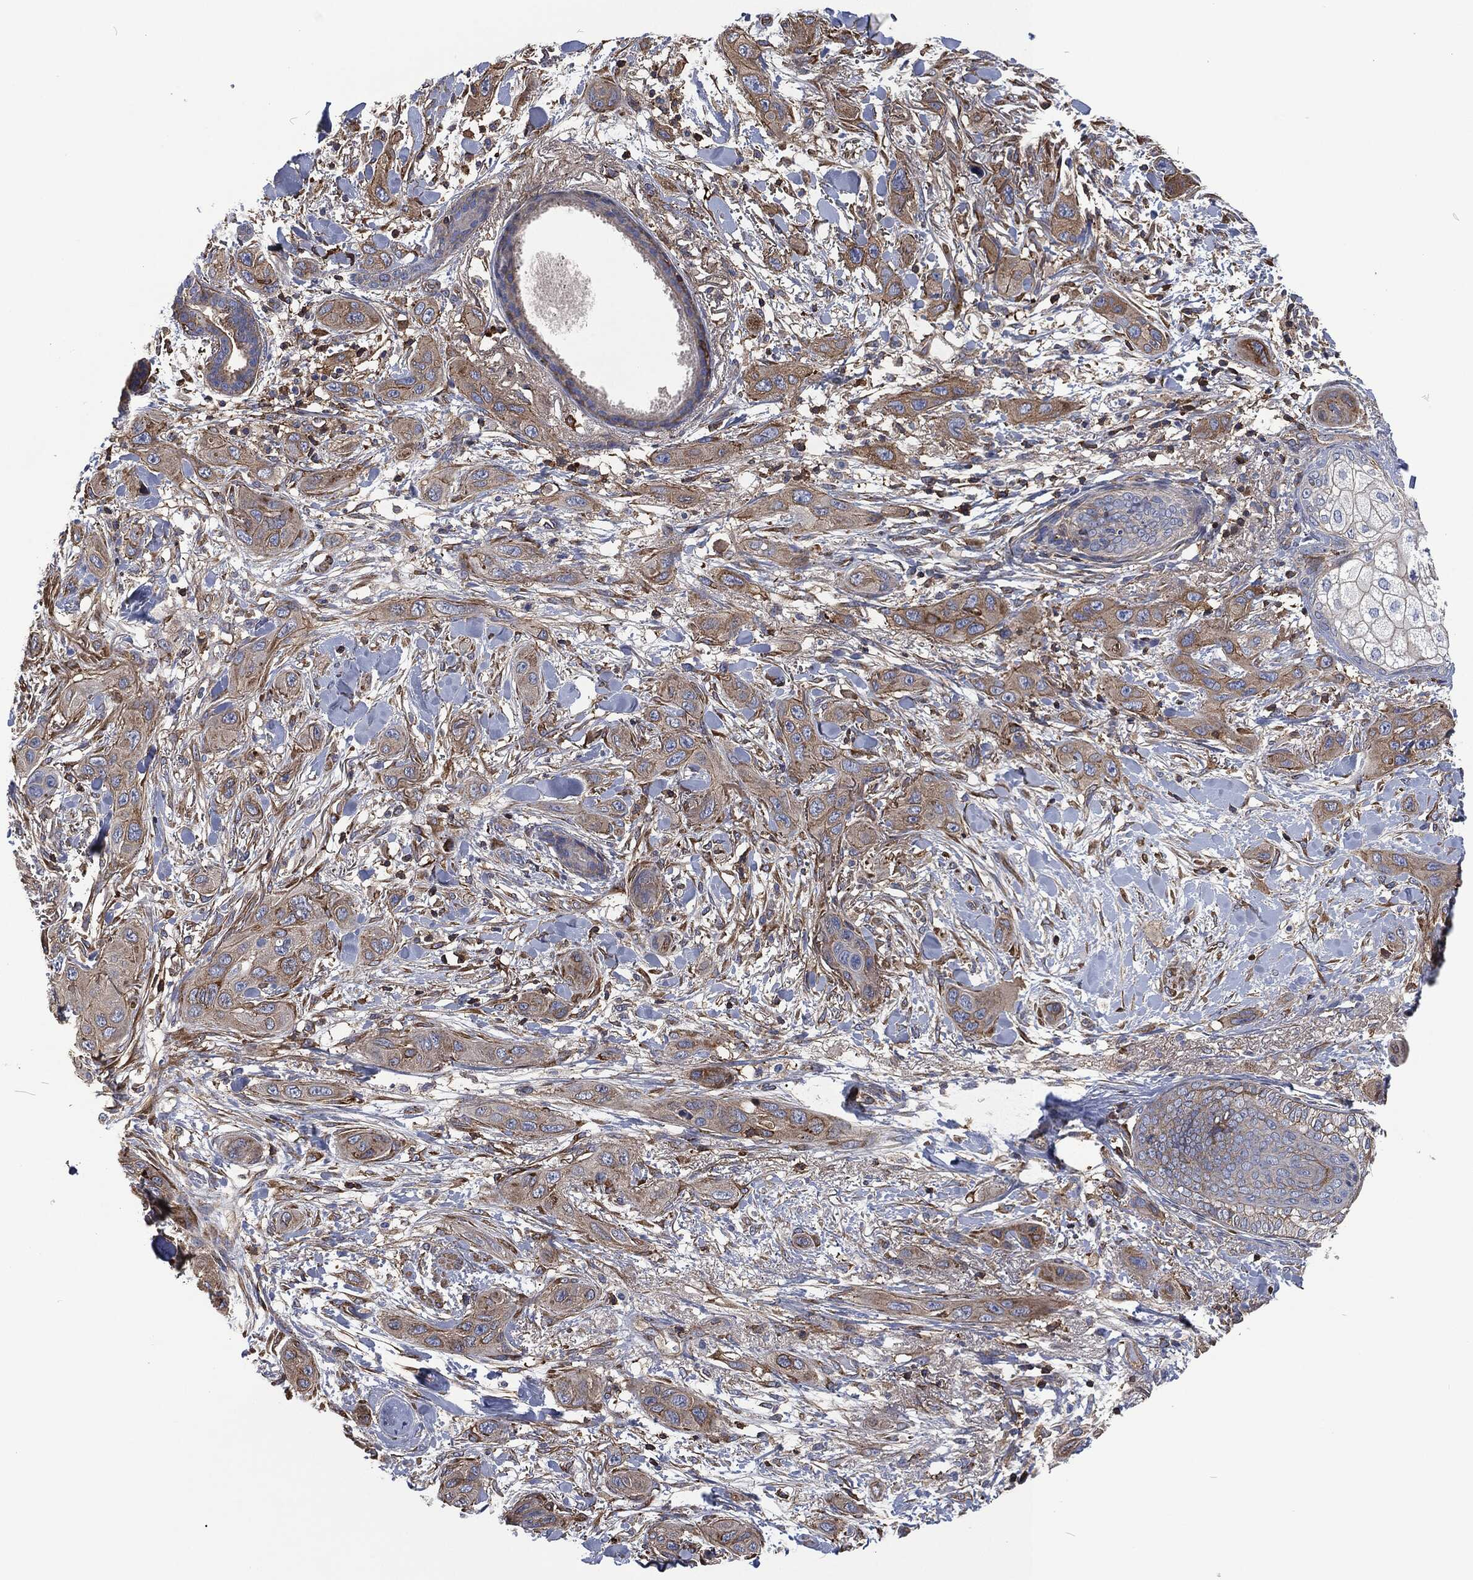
{"staining": {"intensity": "strong", "quantity": "<25%", "location": "cytoplasmic/membranous"}, "tissue": "skin cancer", "cell_type": "Tumor cells", "image_type": "cancer", "snomed": [{"axis": "morphology", "description": "Squamous cell carcinoma, NOS"}, {"axis": "topography", "description": "Skin"}], "caption": "This micrograph displays immunohistochemistry staining of squamous cell carcinoma (skin), with medium strong cytoplasmic/membranous staining in about <25% of tumor cells.", "gene": "LGALS9", "patient": {"sex": "male", "age": 78}}